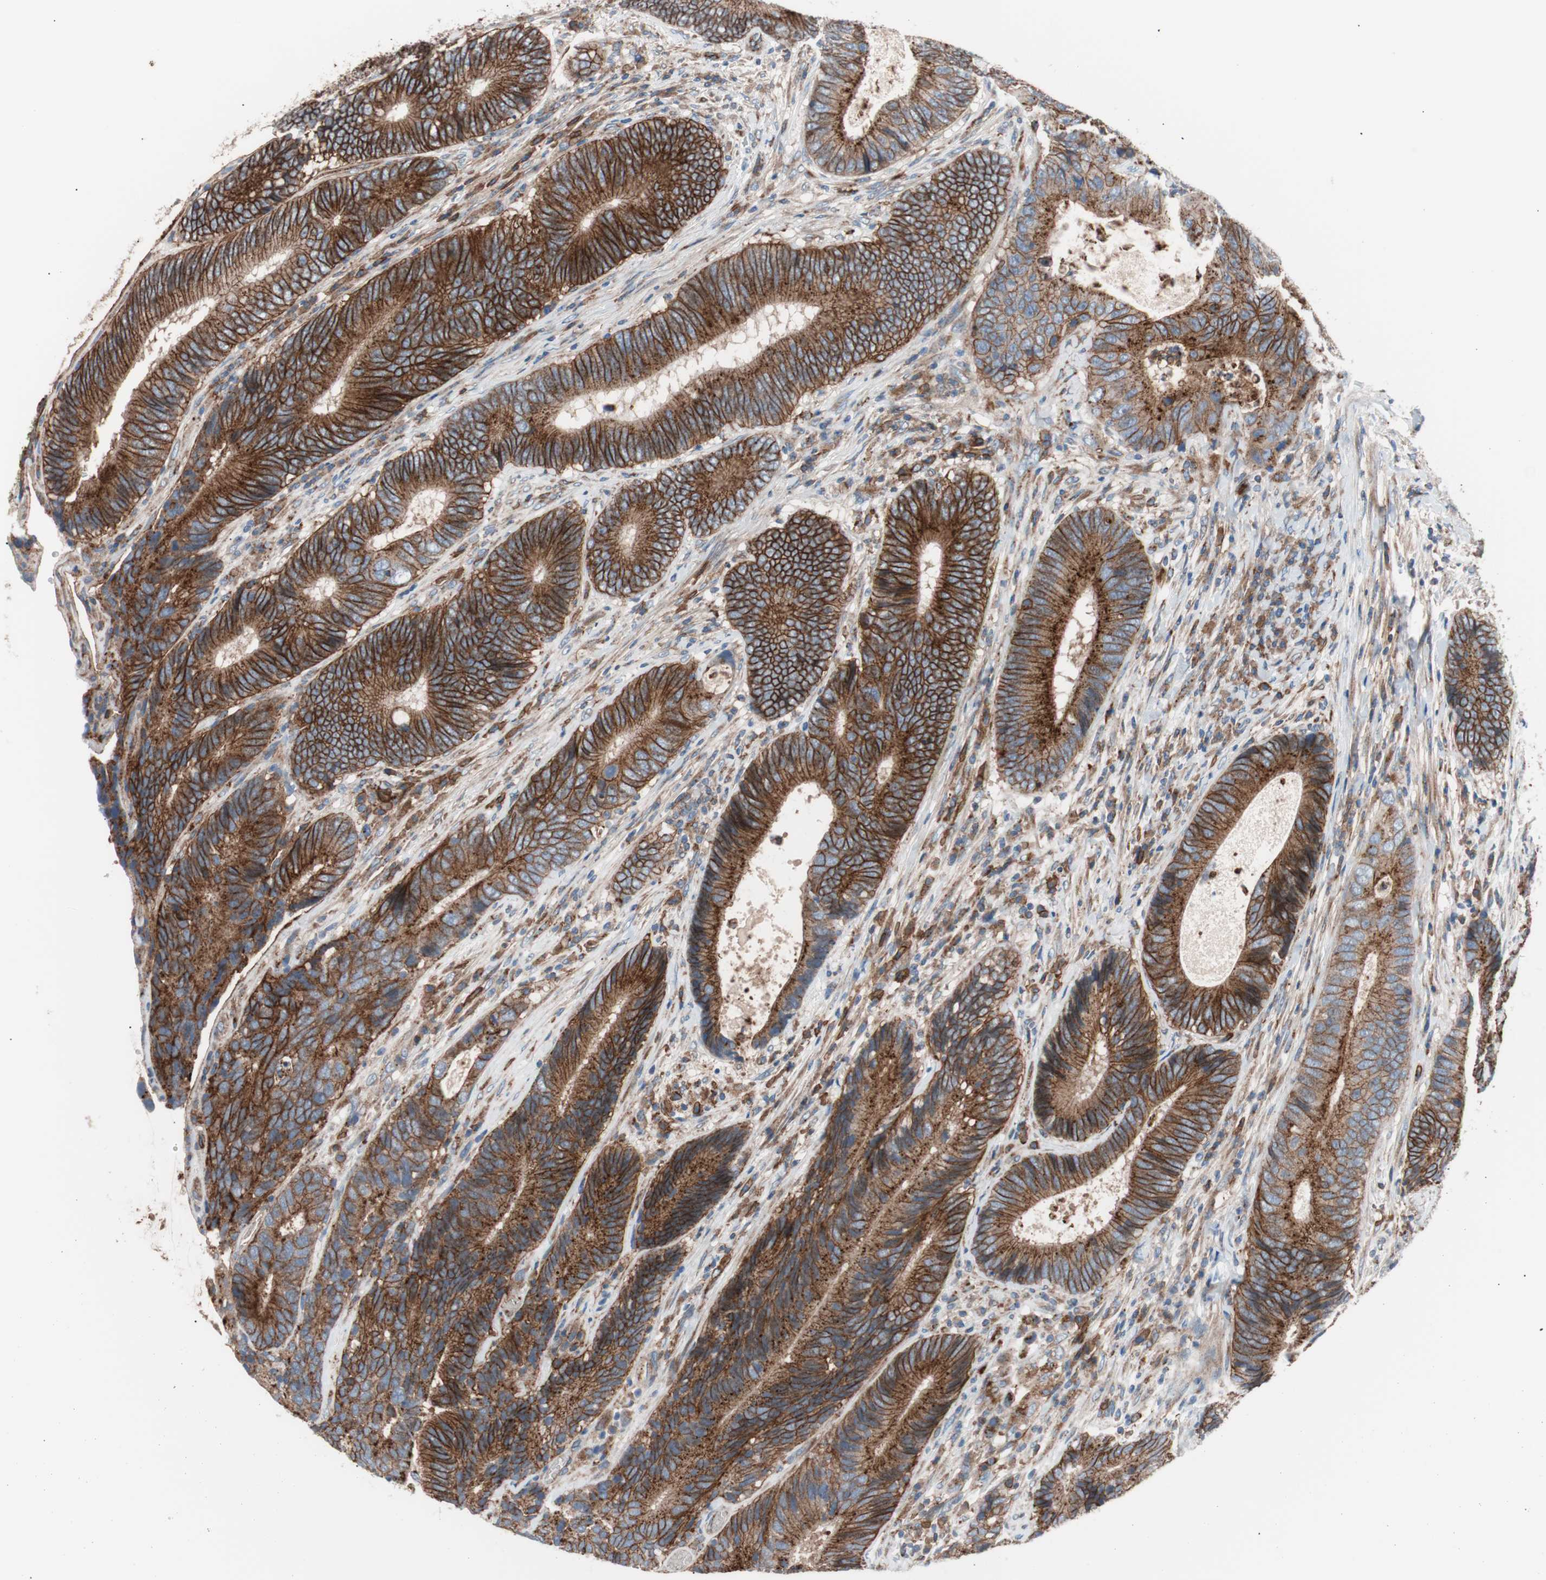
{"staining": {"intensity": "strong", "quantity": ">75%", "location": "cytoplasmic/membranous"}, "tissue": "colorectal cancer", "cell_type": "Tumor cells", "image_type": "cancer", "snomed": [{"axis": "morphology", "description": "Adenocarcinoma, NOS"}, {"axis": "topography", "description": "Colon"}], "caption": "Colorectal cancer tissue reveals strong cytoplasmic/membranous positivity in about >75% of tumor cells, visualized by immunohistochemistry.", "gene": "FLOT2", "patient": {"sex": "female", "age": 78}}